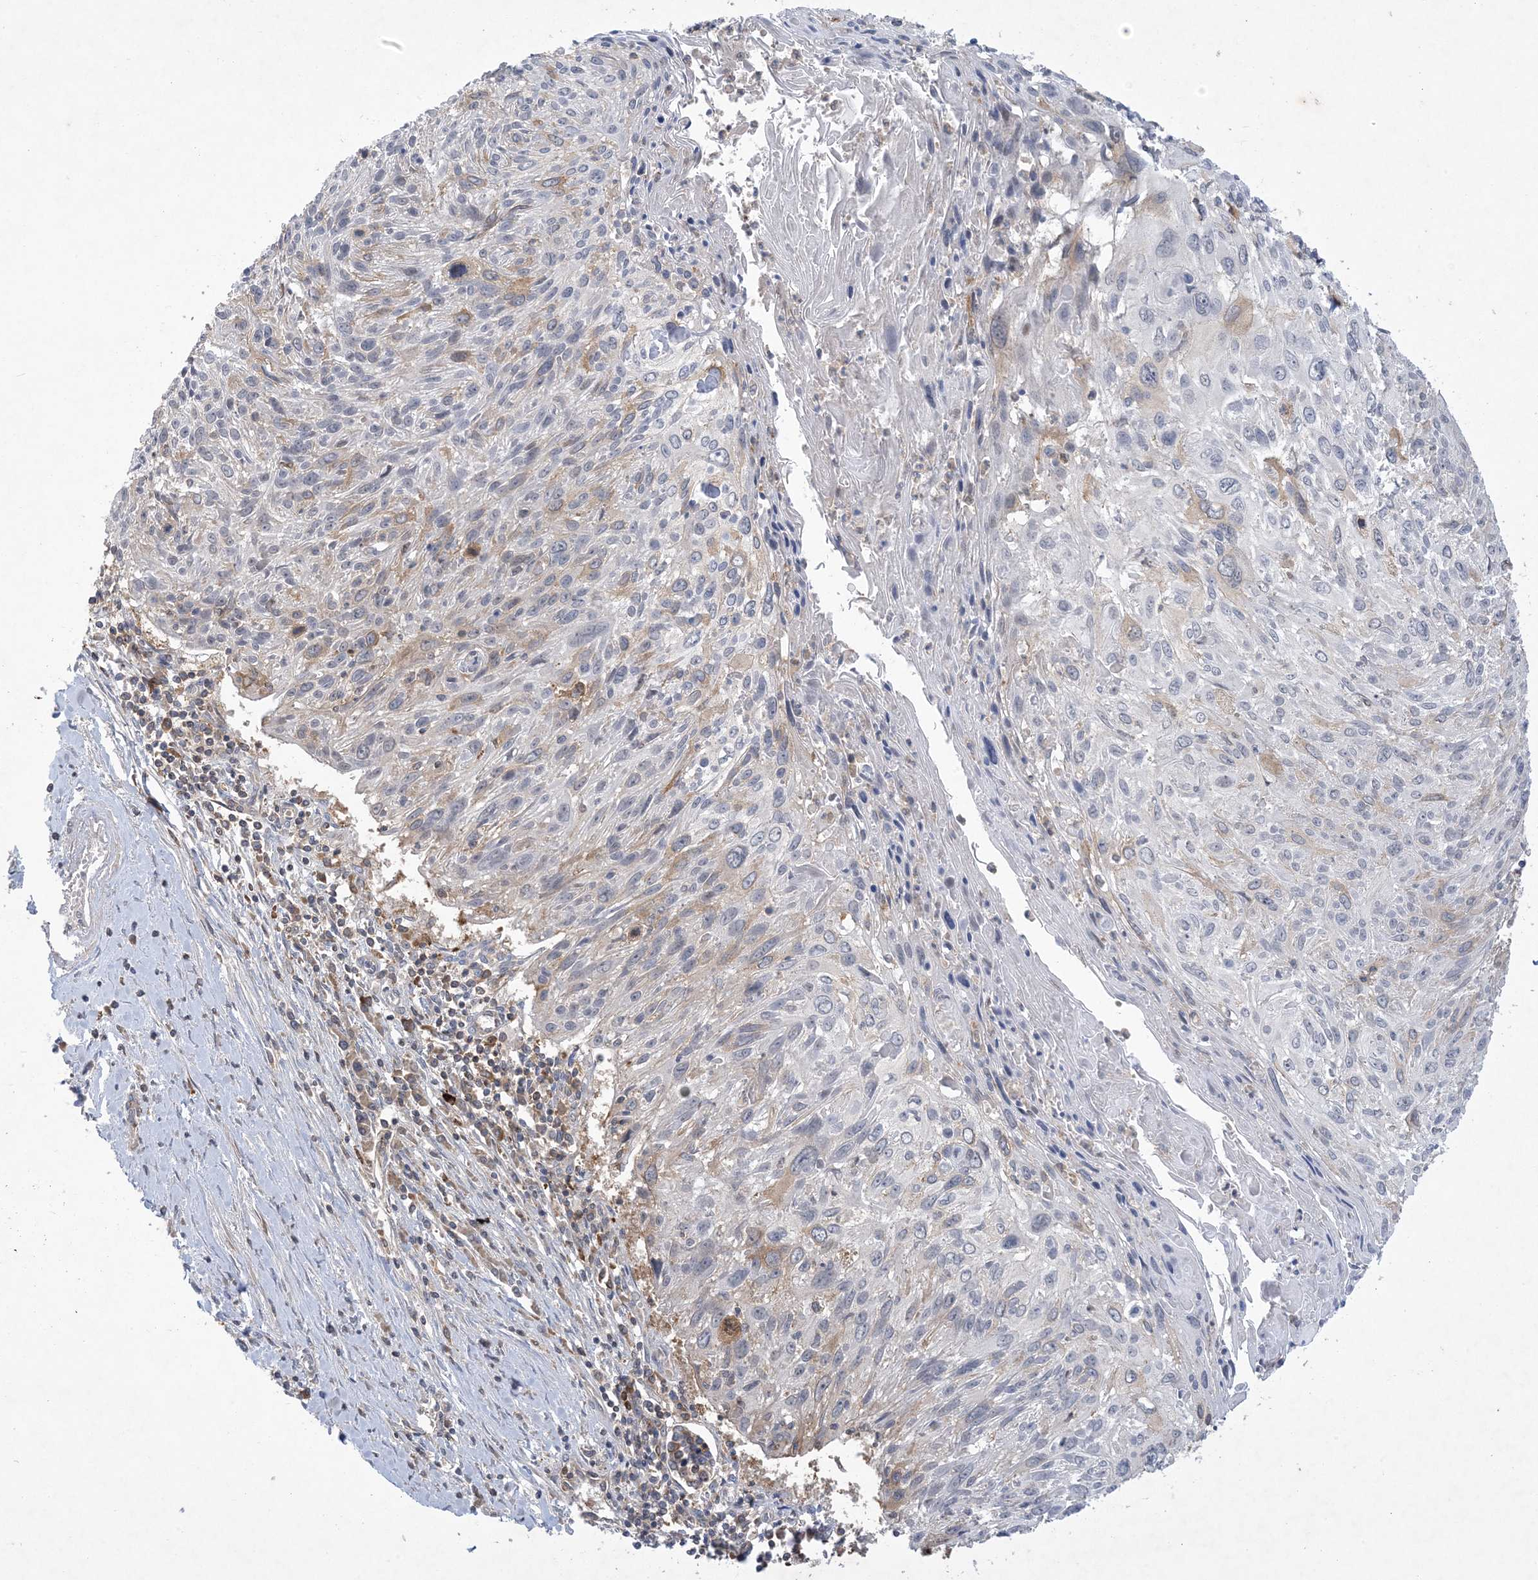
{"staining": {"intensity": "moderate", "quantity": "<25%", "location": "cytoplasmic/membranous"}, "tissue": "cervical cancer", "cell_type": "Tumor cells", "image_type": "cancer", "snomed": [{"axis": "morphology", "description": "Squamous cell carcinoma, NOS"}, {"axis": "topography", "description": "Cervix"}], "caption": "Immunohistochemical staining of cervical cancer reveals moderate cytoplasmic/membranous protein expression in approximately <25% of tumor cells.", "gene": "AOC1", "patient": {"sex": "female", "age": 51}}